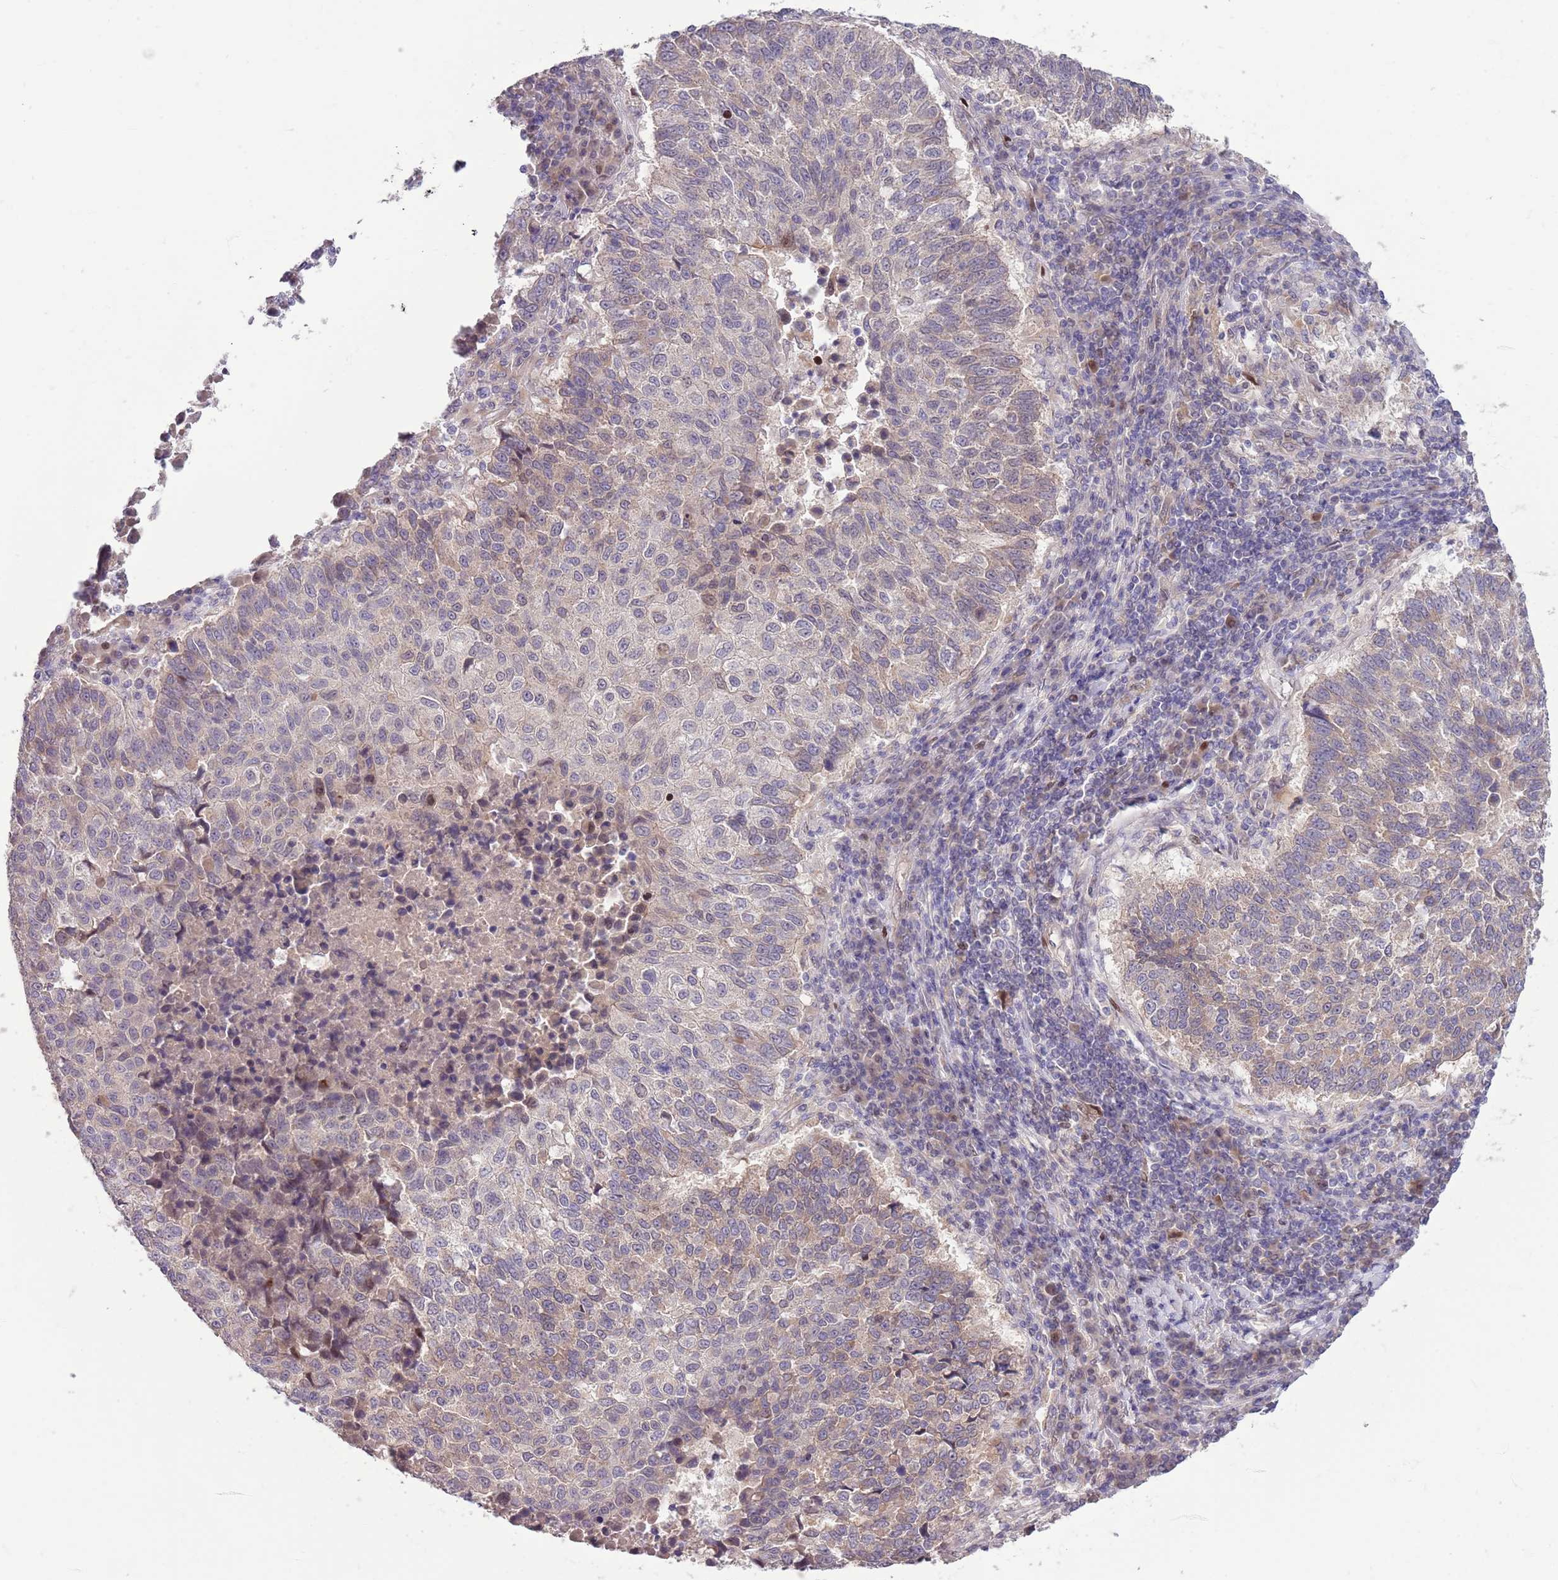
{"staining": {"intensity": "weak", "quantity": "25%-75%", "location": "cytoplasmic/membranous"}, "tissue": "lung cancer", "cell_type": "Tumor cells", "image_type": "cancer", "snomed": [{"axis": "morphology", "description": "Squamous cell carcinoma, NOS"}, {"axis": "topography", "description": "Lung"}], "caption": "Lung cancer stained with immunohistochemistry demonstrates weak cytoplasmic/membranous positivity in about 25%-75% of tumor cells.", "gene": "CCND2", "patient": {"sex": "male", "age": 73}}